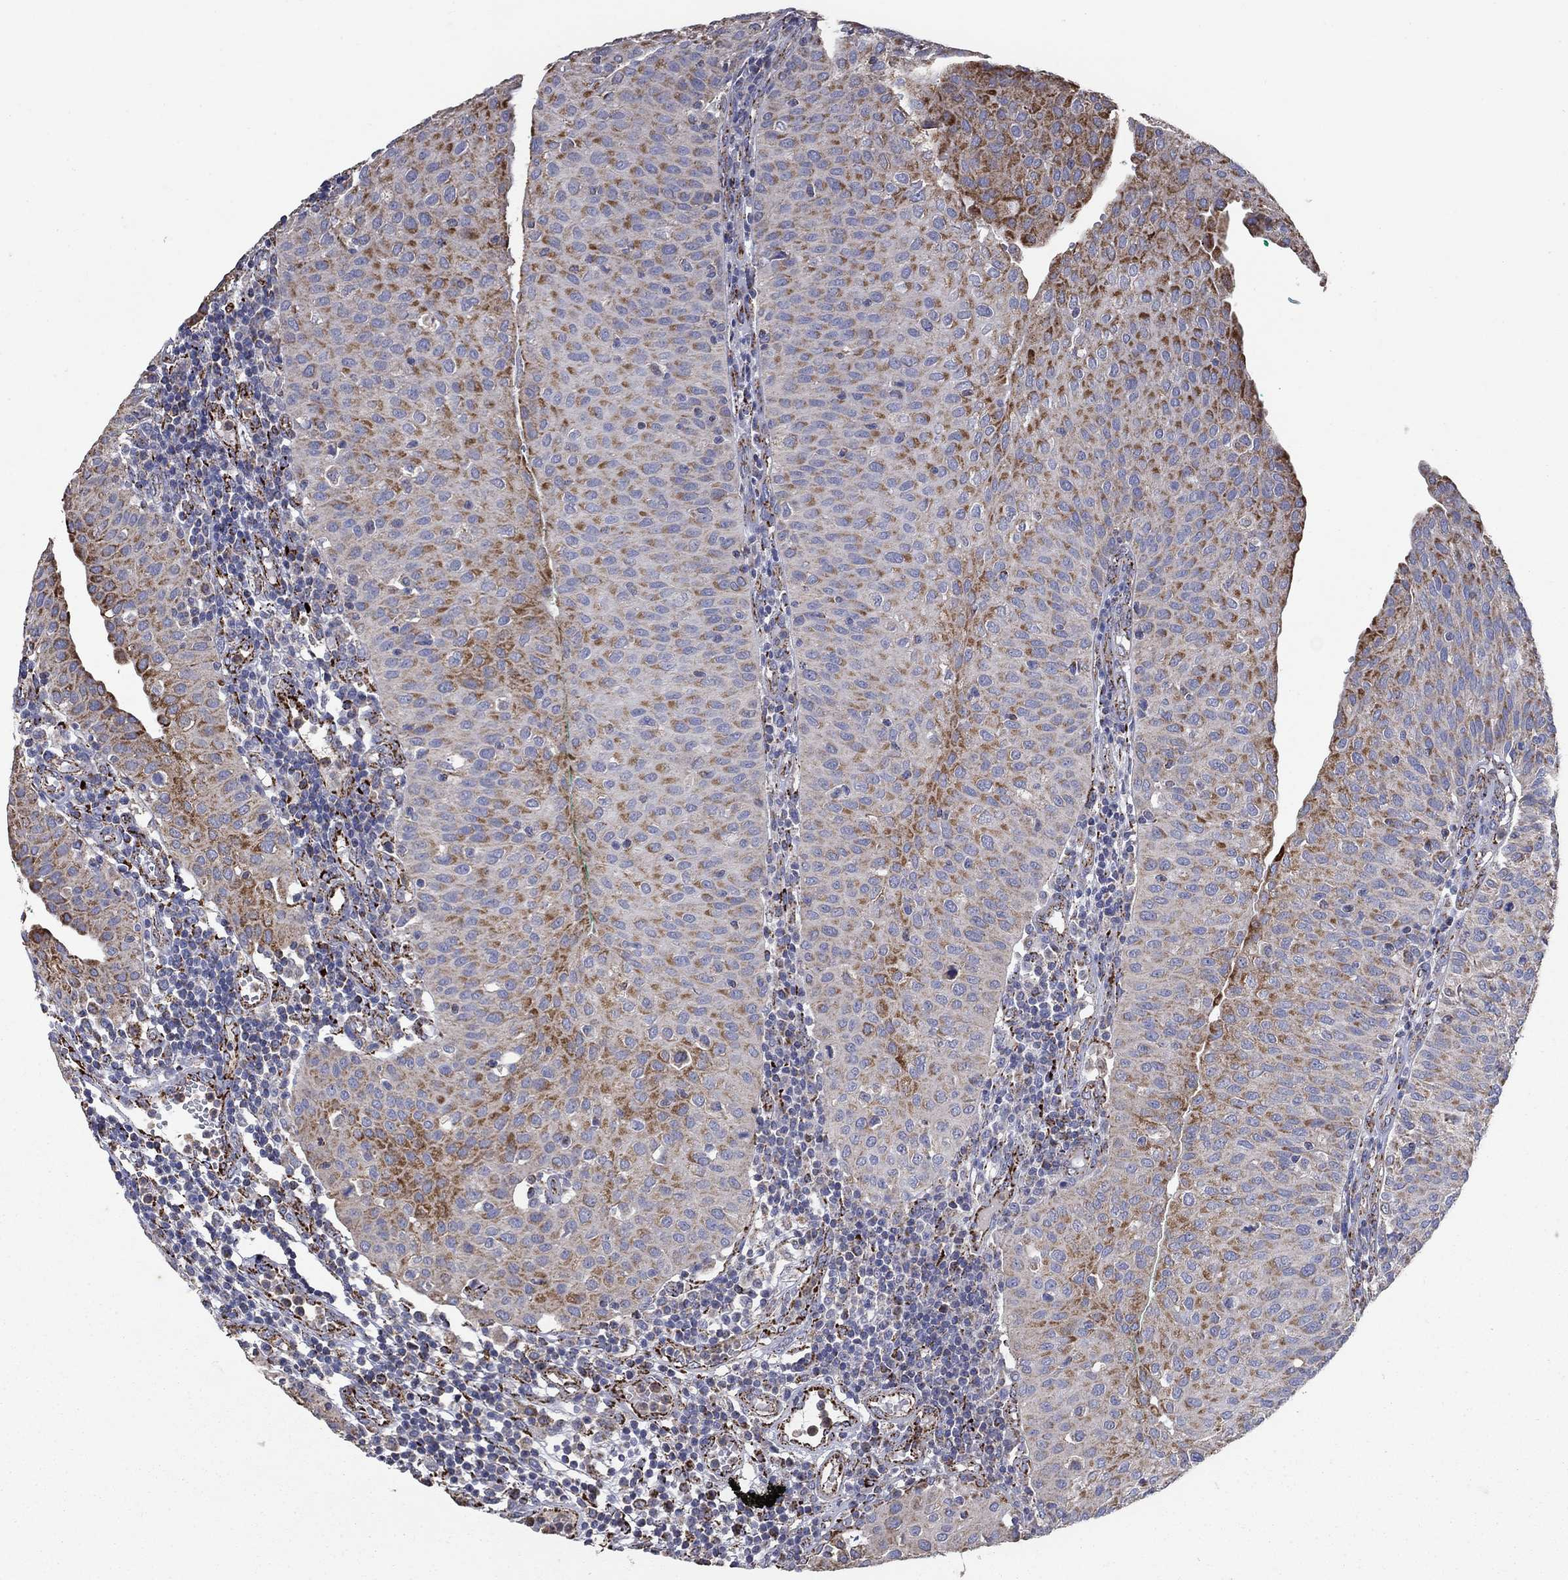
{"staining": {"intensity": "moderate", "quantity": "25%-75%", "location": "cytoplasmic/membranous"}, "tissue": "urothelial cancer", "cell_type": "Tumor cells", "image_type": "cancer", "snomed": [{"axis": "morphology", "description": "Urothelial carcinoma, Low grade"}, {"axis": "topography", "description": "Urinary bladder"}], "caption": "IHC photomicrograph of neoplastic tissue: urothelial cancer stained using immunohistochemistry (IHC) demonstrates medium levels of moderate protein expression localized specifically in the cytoplasmic/membranous of tumor cells, appearing as a cytoplasmic/membranous brown color.", "gene": "PNPLA2", "patient": {"sex": "male", "age": 54}}